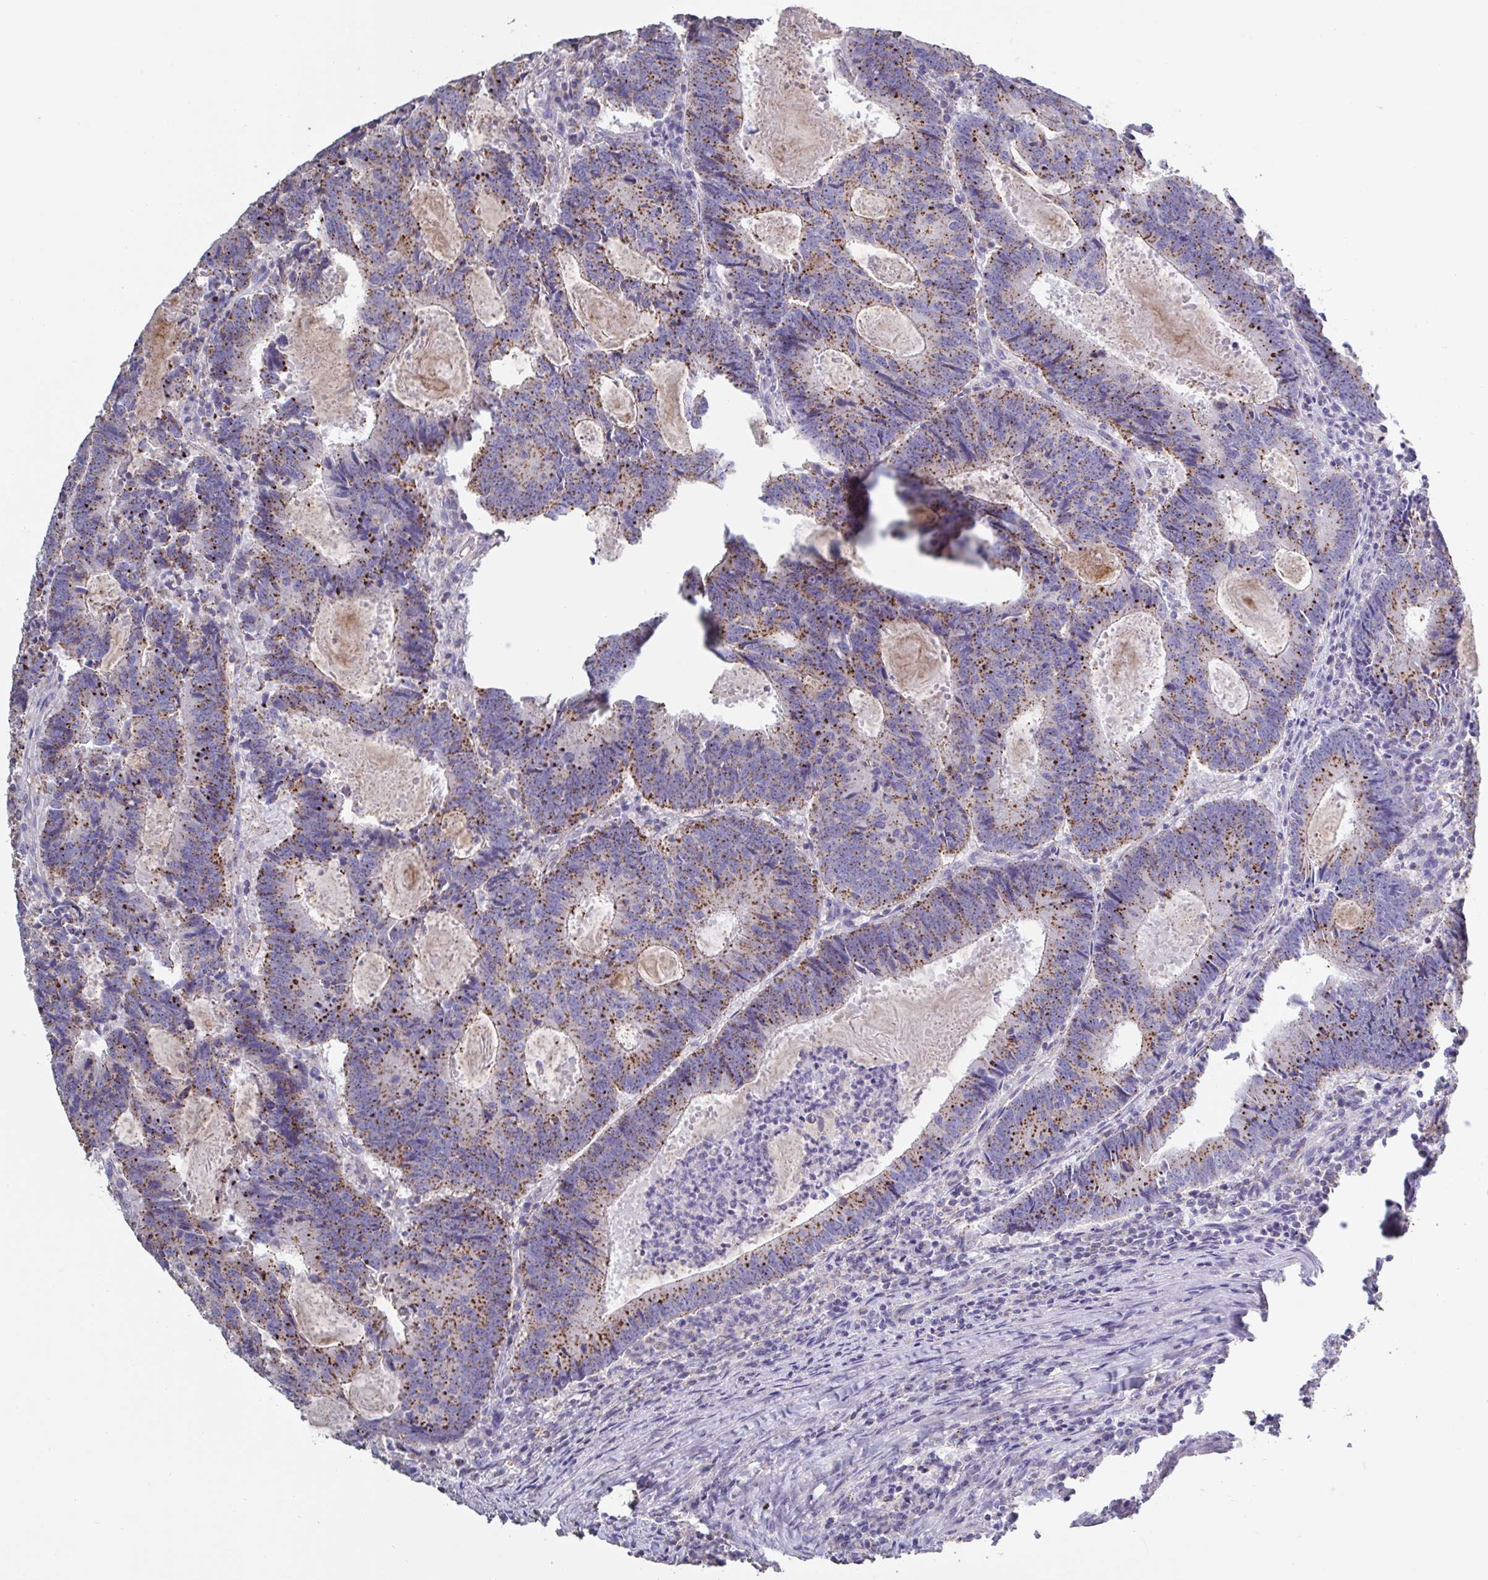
{"staining": {"intensity": "moderate", "quantity": ">75%", "location": "cytoplasmic/membranous"}, "tissue": "colorectal cancer", "cell_type": "Tumor cells", "image_type": "cancer", "snomed": [{"axis": "morphology", "description": "Adenocarcinoma, NOS"}, {"axis": "topography", "description": "Colon"}], "caption": "There is medium levels of moderate cytoplasmic/membranous positivity in tumor cells of colorectal adenocarcinoma, as demonstrated by immunohistochemical staining (brown color).", "gene": "CHMP5", "patient": {"sex": "male", "age": 67}}